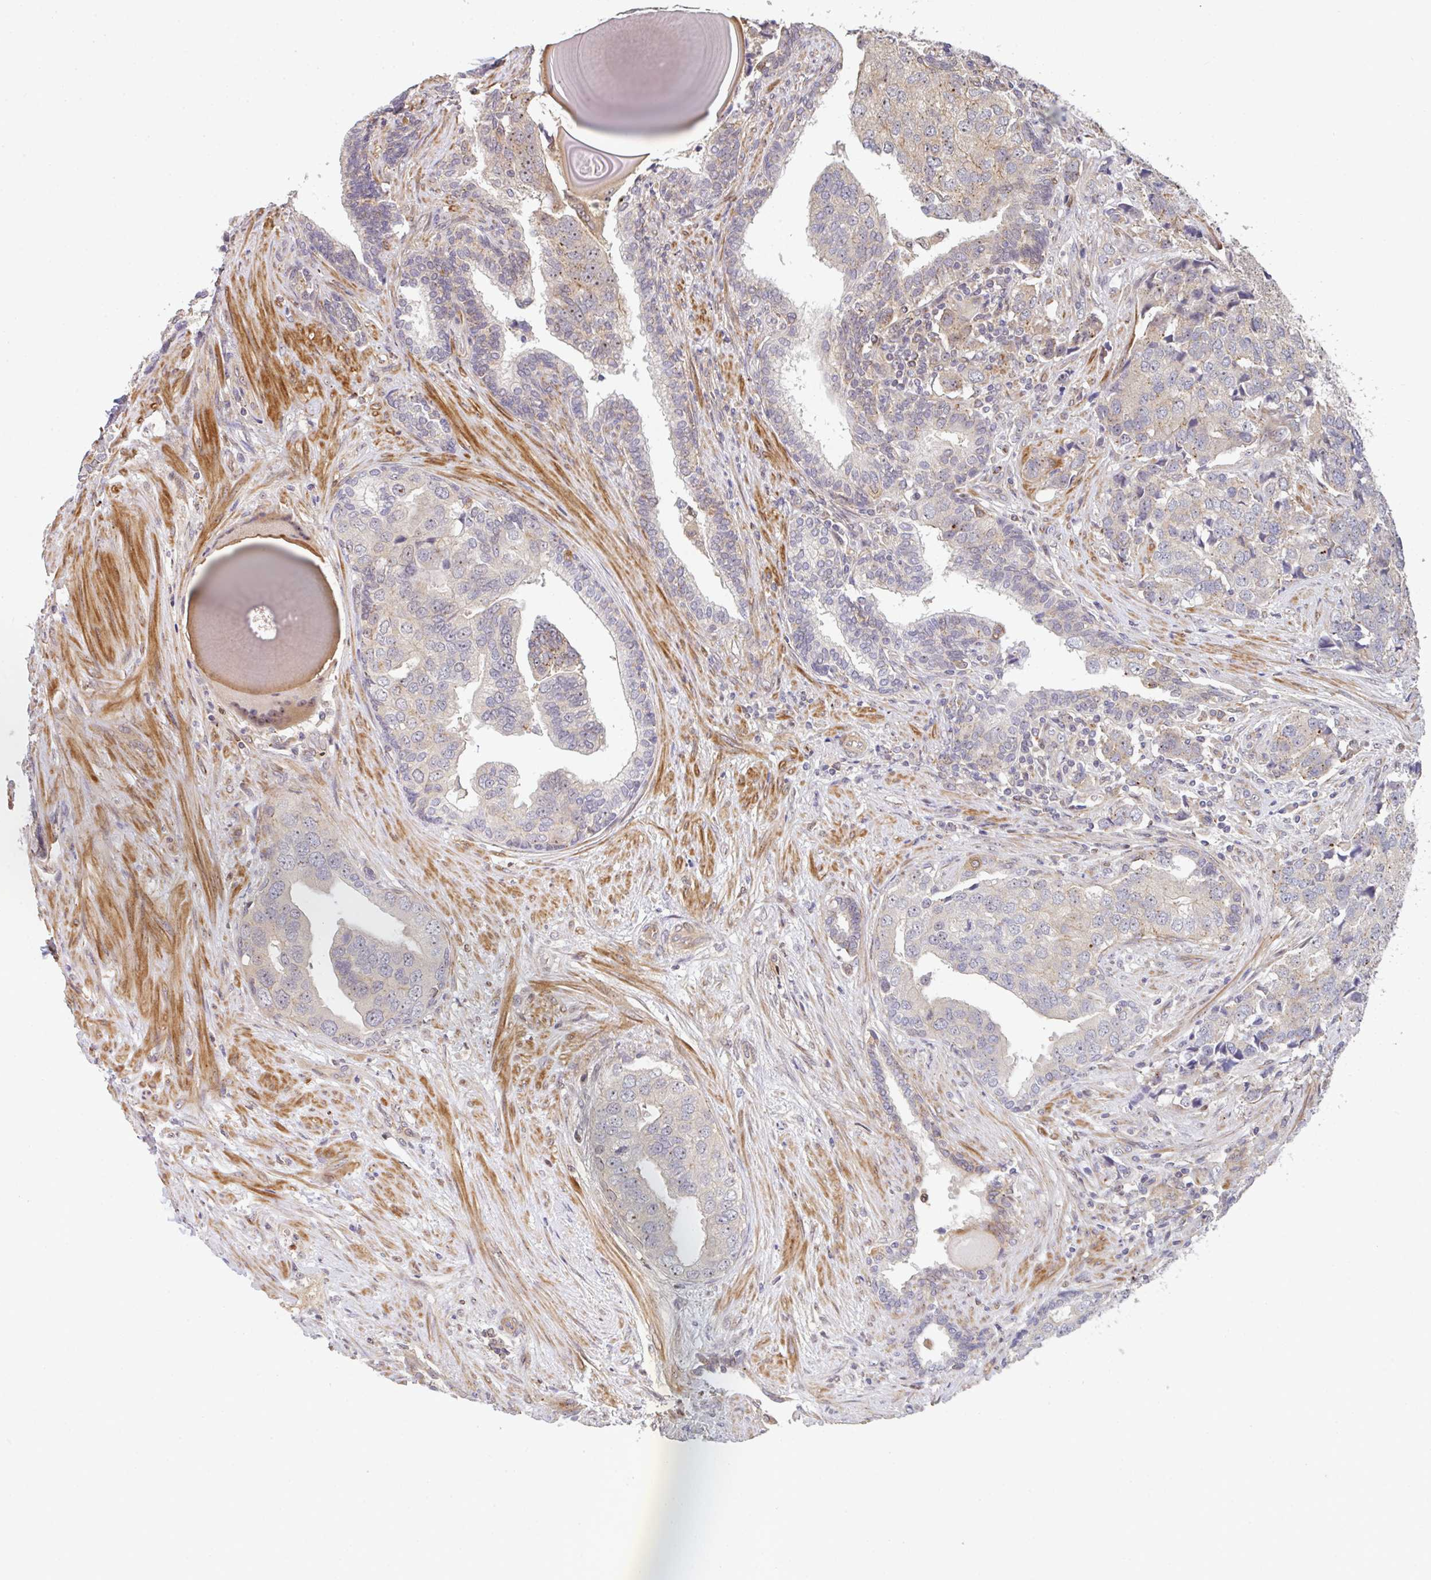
{"staining": {"intensity": "negative", "quantity": "none", "location": "none"}, "tissue": "prostate cancer", "cell_type": "Tumor cells", "image_type": "cancer", "snomed": [{"axis": "morphology", "description": "Adenocarcinoma, High grade"}, {"axis": "topography", "description": "Prostate"}], "caption": "High power microscopy histopathology image of an IHC image of prostate cancer, revealing no significant expression in tumor cells.", "gene": "SIMC1", "patient": {"sex": "male", "age": 68}}